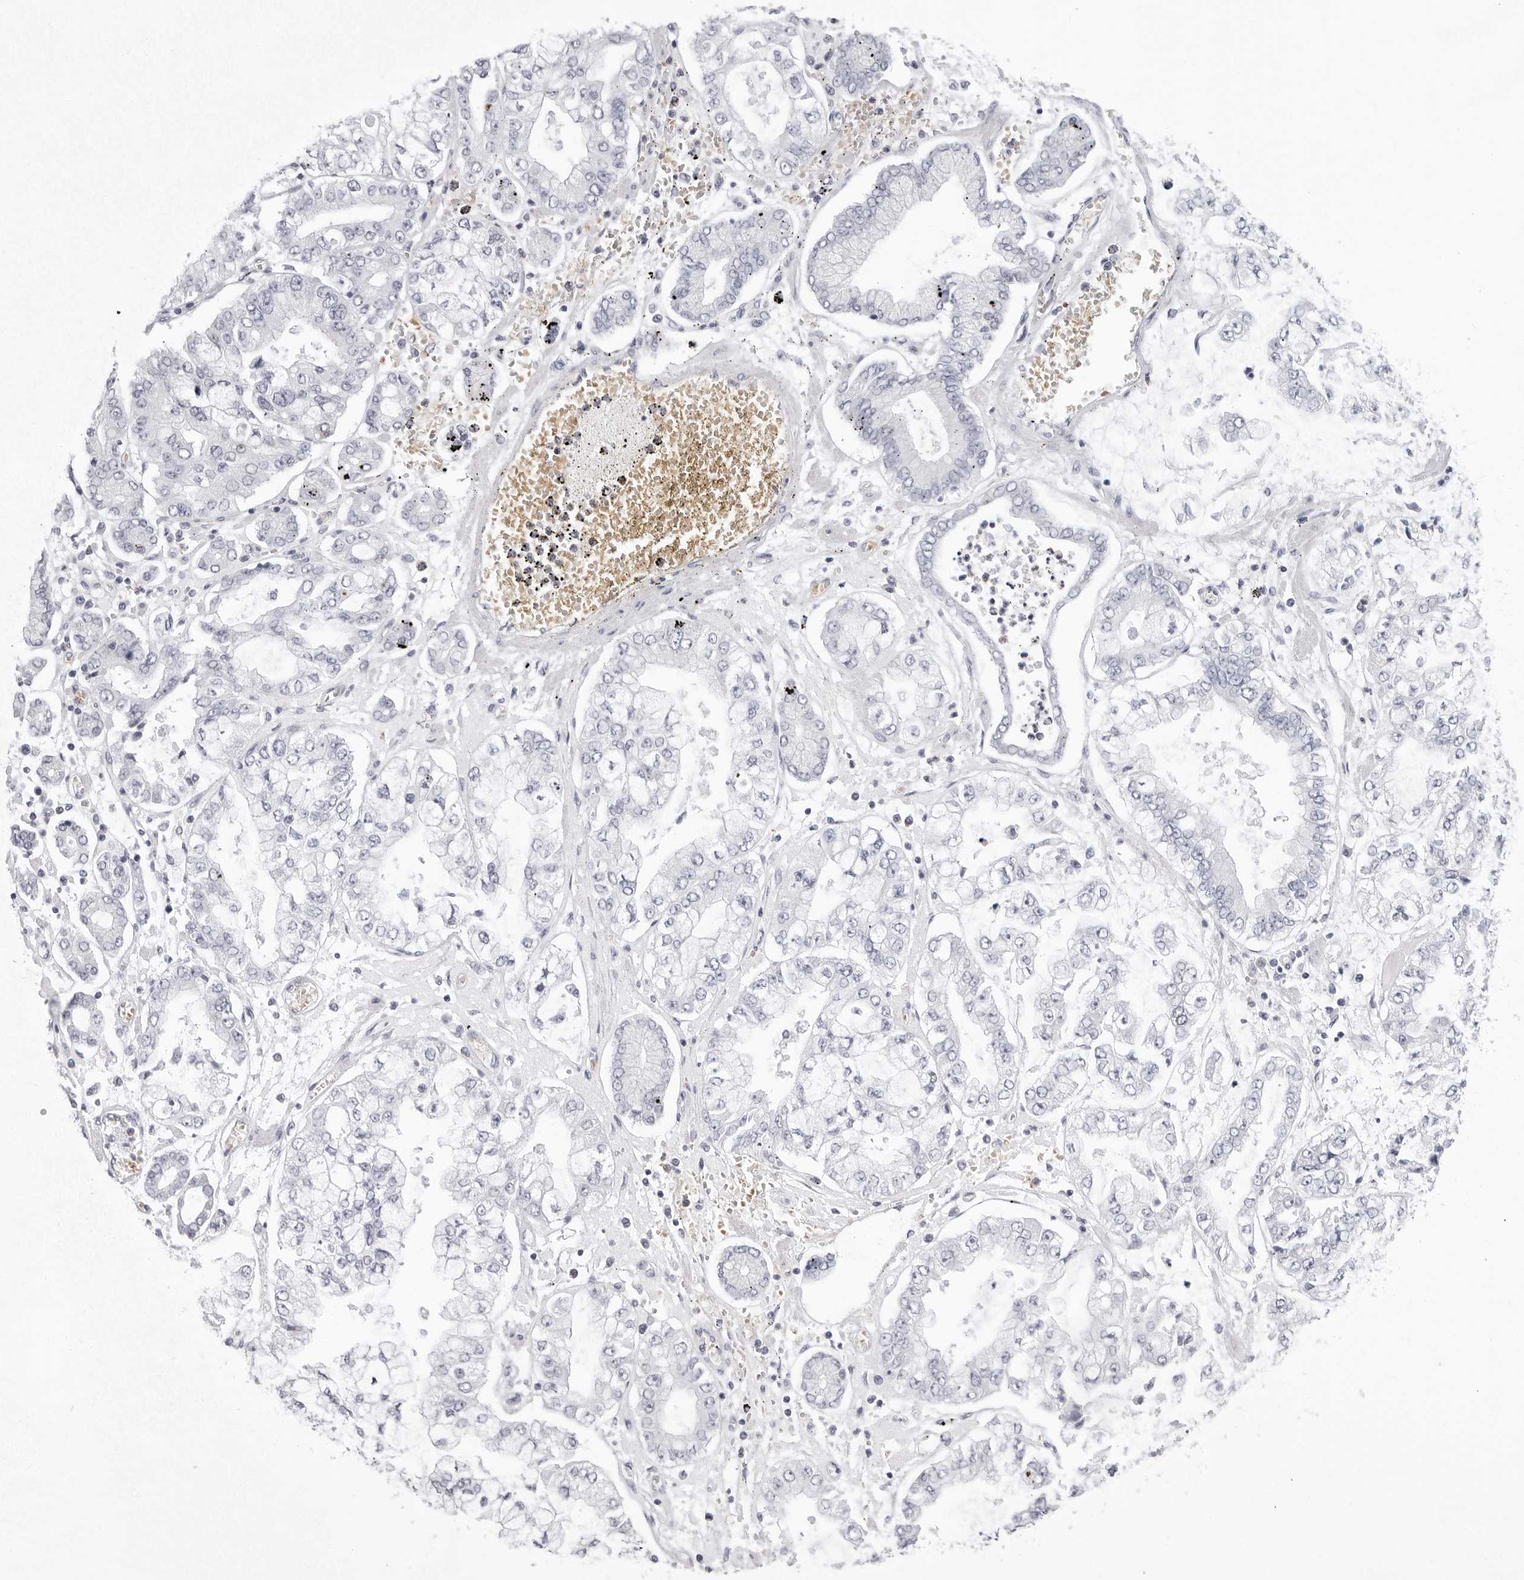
{"staining": {"intensity": "negative", "quantity": "none", "location": "none"}, "tissue": "stomach cancer", "cell_type": "Tumor cells", "image_type": "cancer", "snomed": [{"axis": "morphology", "description": "Adenocarcinoma, NOS"}, {"axis": "topography", "description": "Stomach"}], "caption": "IHC of human stomach cancer (adenocarcinoma) demonstrates no expression in tumor cells.", "gene": "VEZF1", "patient": {"sex": "male", "age": 76}}